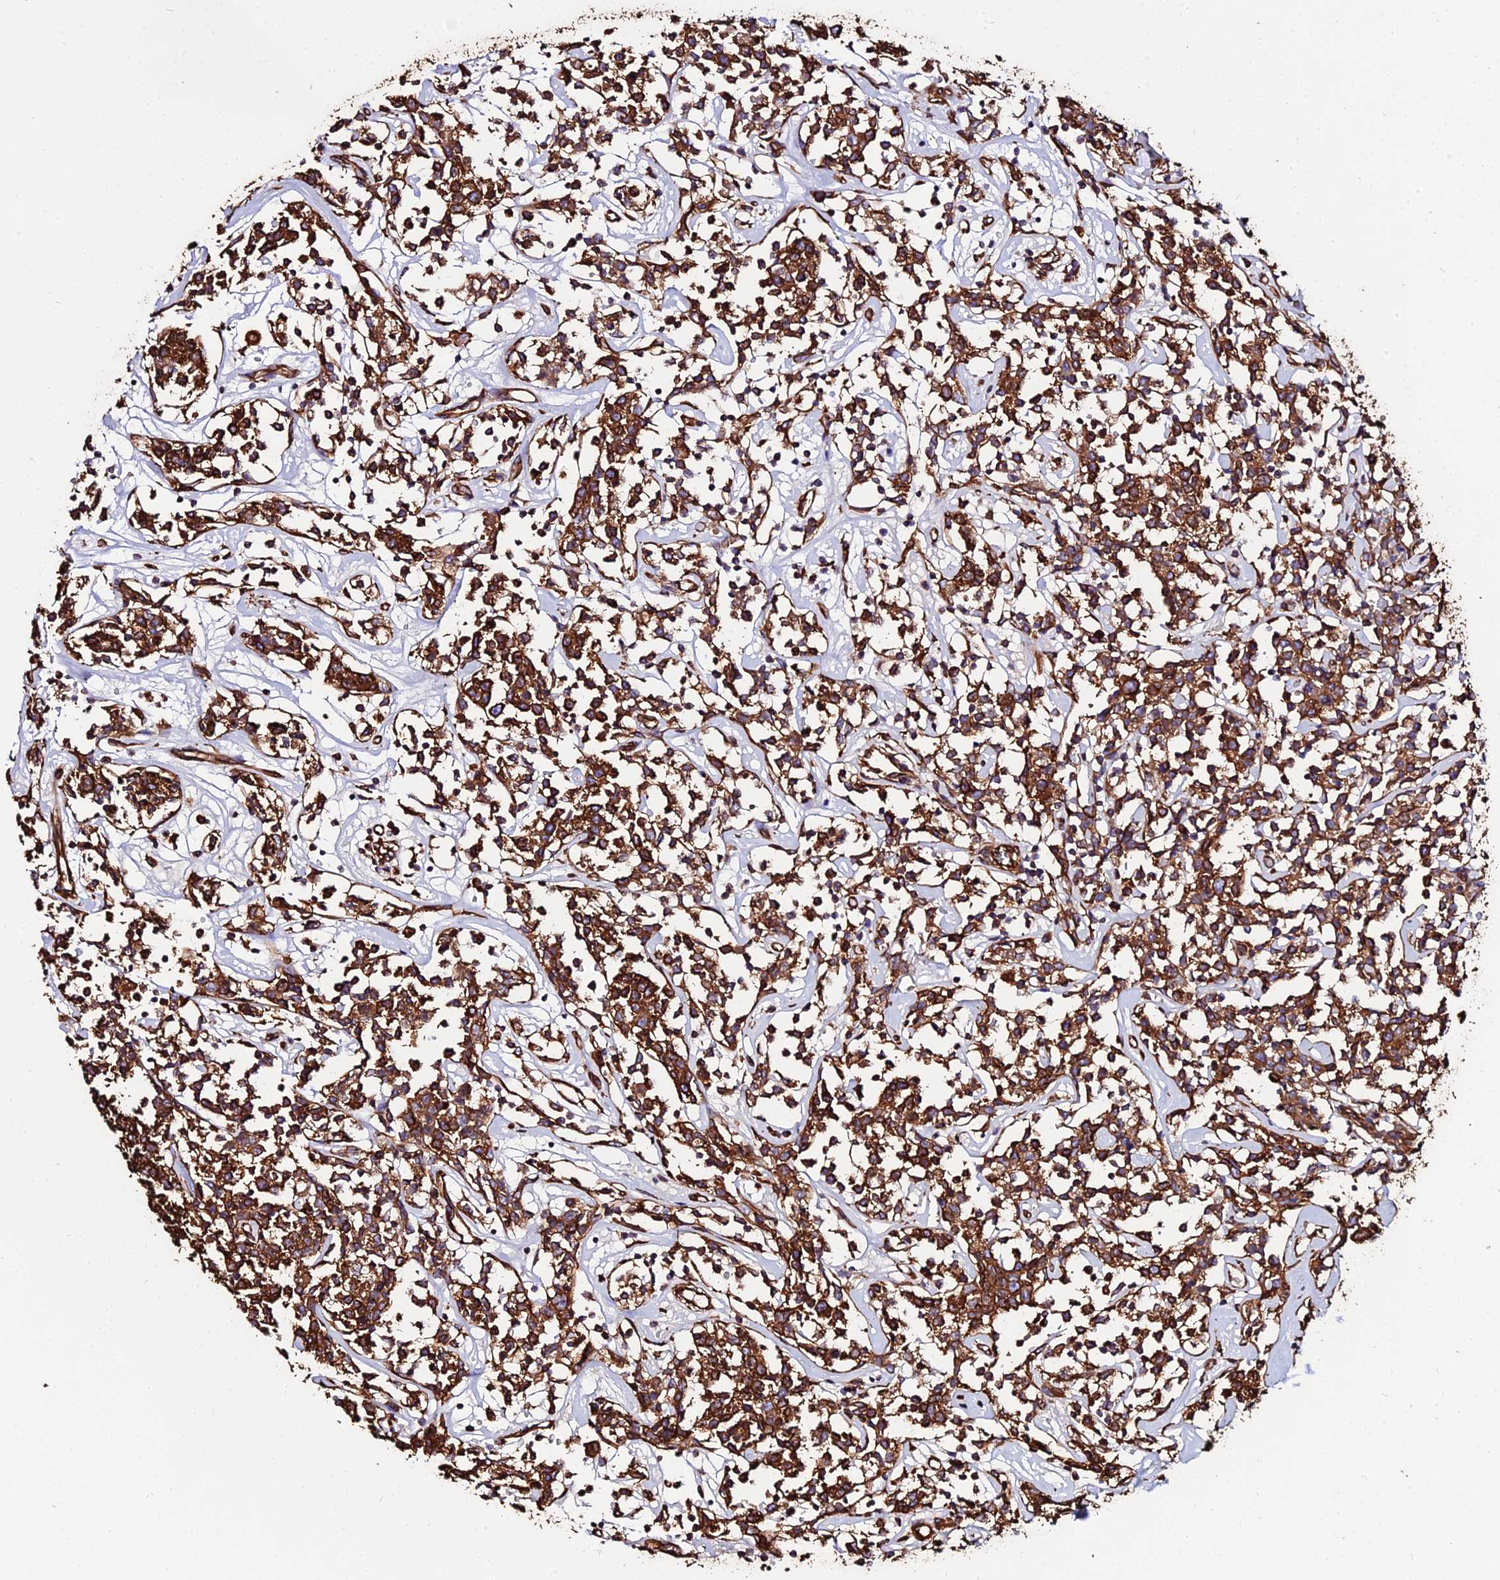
{"staining": {"intensity": "strong", "quantity": ">75%", "location": "cytoplasmic/membranous"}, "tissue": "lymphoma", "cell_type": "Tumor cells", "image_type": "cancer", "snomed": [{"axis": "morphology", "description": "Malignant lymphoma, non-Hodgkin's type, Low grade"}, {"axis": "topography", "description": "Small intestine"}], "caption": "Human lymphoma stained with a protein marker demonstrates strong staining in tumor cells.", "gene": "TUBA3D", "patient": {"sex": "female", "age": 59}}